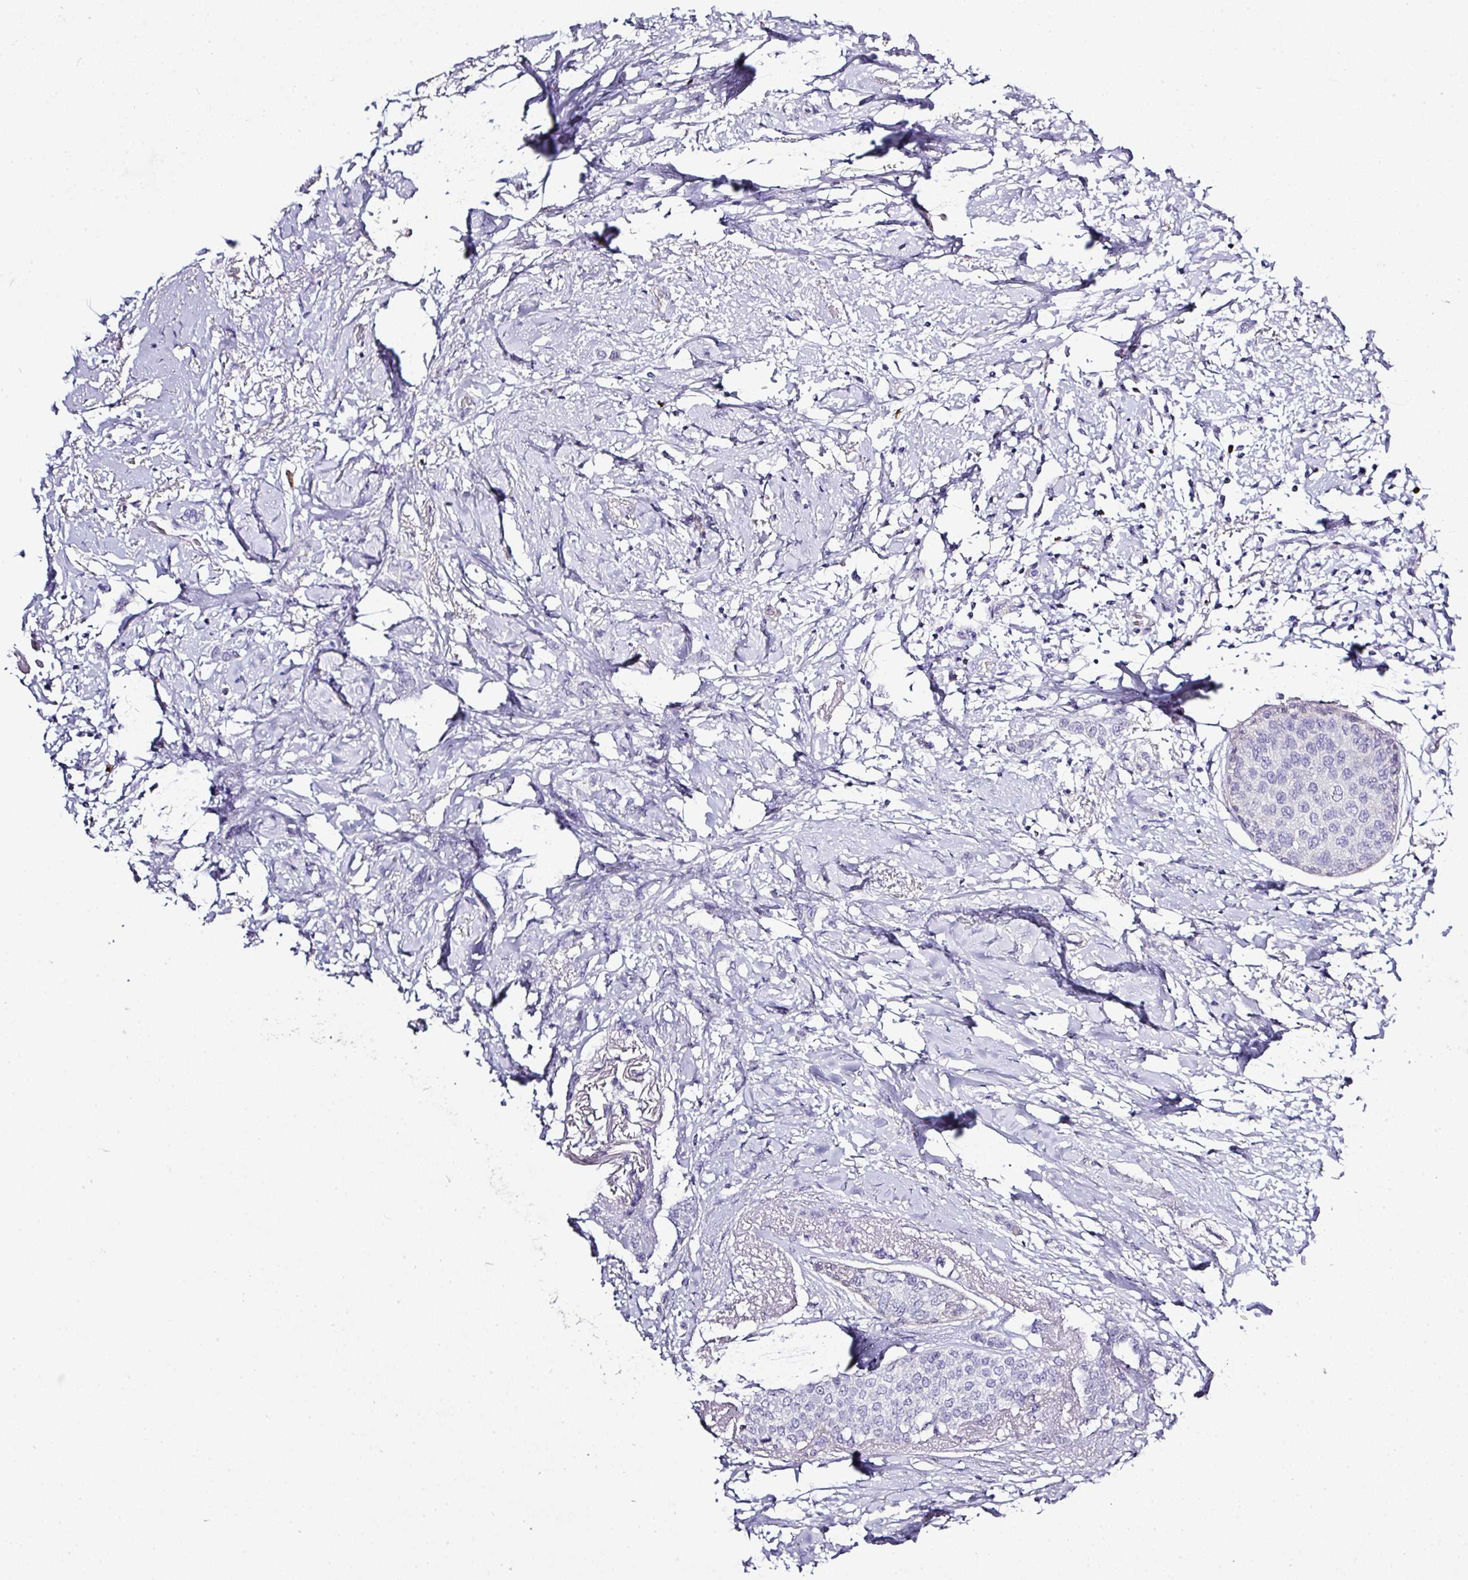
{"staining": {"intensity": "negative", "quantity": "none", "location": "none"}, "tissue": "breast cancer", "cell_type": "Tumor cells", "image_type": "cancer", "snomed": [{"axis": "morphology", "description": "Duct carcinoma"}, {"axis": "topography", "description": "Breast"}], "caption": "The photomicrograph displays no significant positivity in tumor cells of infiltrating ductal carcinoma (breast). The staining is performed using DAB brown chromogen with nuclei counter-stained in using hematoxylin.", "gene": "BCL11A", "patient": {"sex": "female", "age": 72}}